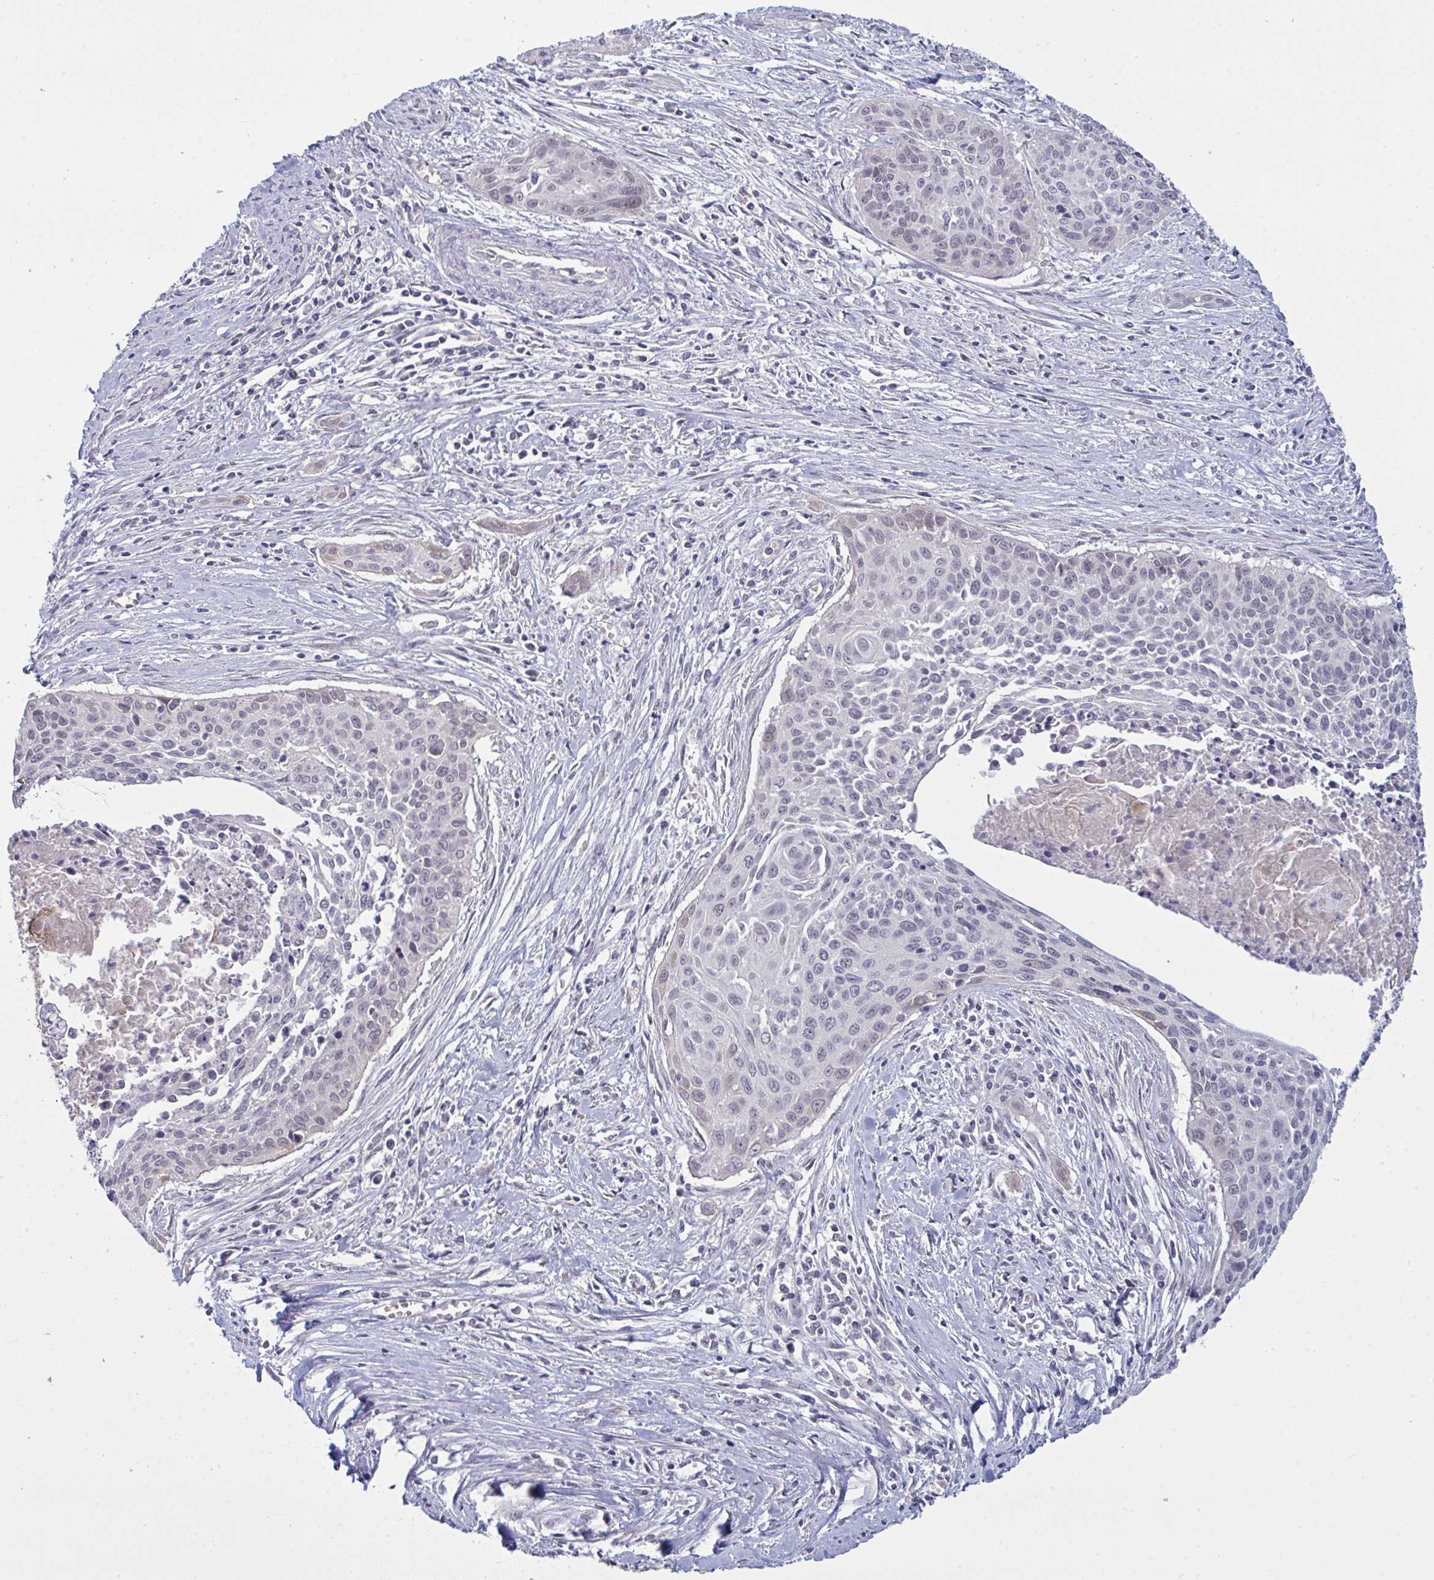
{"staining": {"intensity": "negative", "quantity": "none", "location": "none"}, "tissue": "cervical cancer", "cell_type": "Tumor cells", "image_type": "cancer", "snomed": [{"axis": "morphology", "description": "Squamous cell carcinoma, NOS"}, {"axis": "topography", "description": "Cervix"}], "caption": "This photomicrograph is of cervical squamous cell carcinoma stained with IHC to label a protein in brown with the nuclei are counter-stained blue. There is no positivity in tumor cells. (DAB (3,3'-diaminobenzidine) immunohistochemistry, high magnification).", "gene": "ZNF784", "patient": {"sex": "female", "age": 55}}